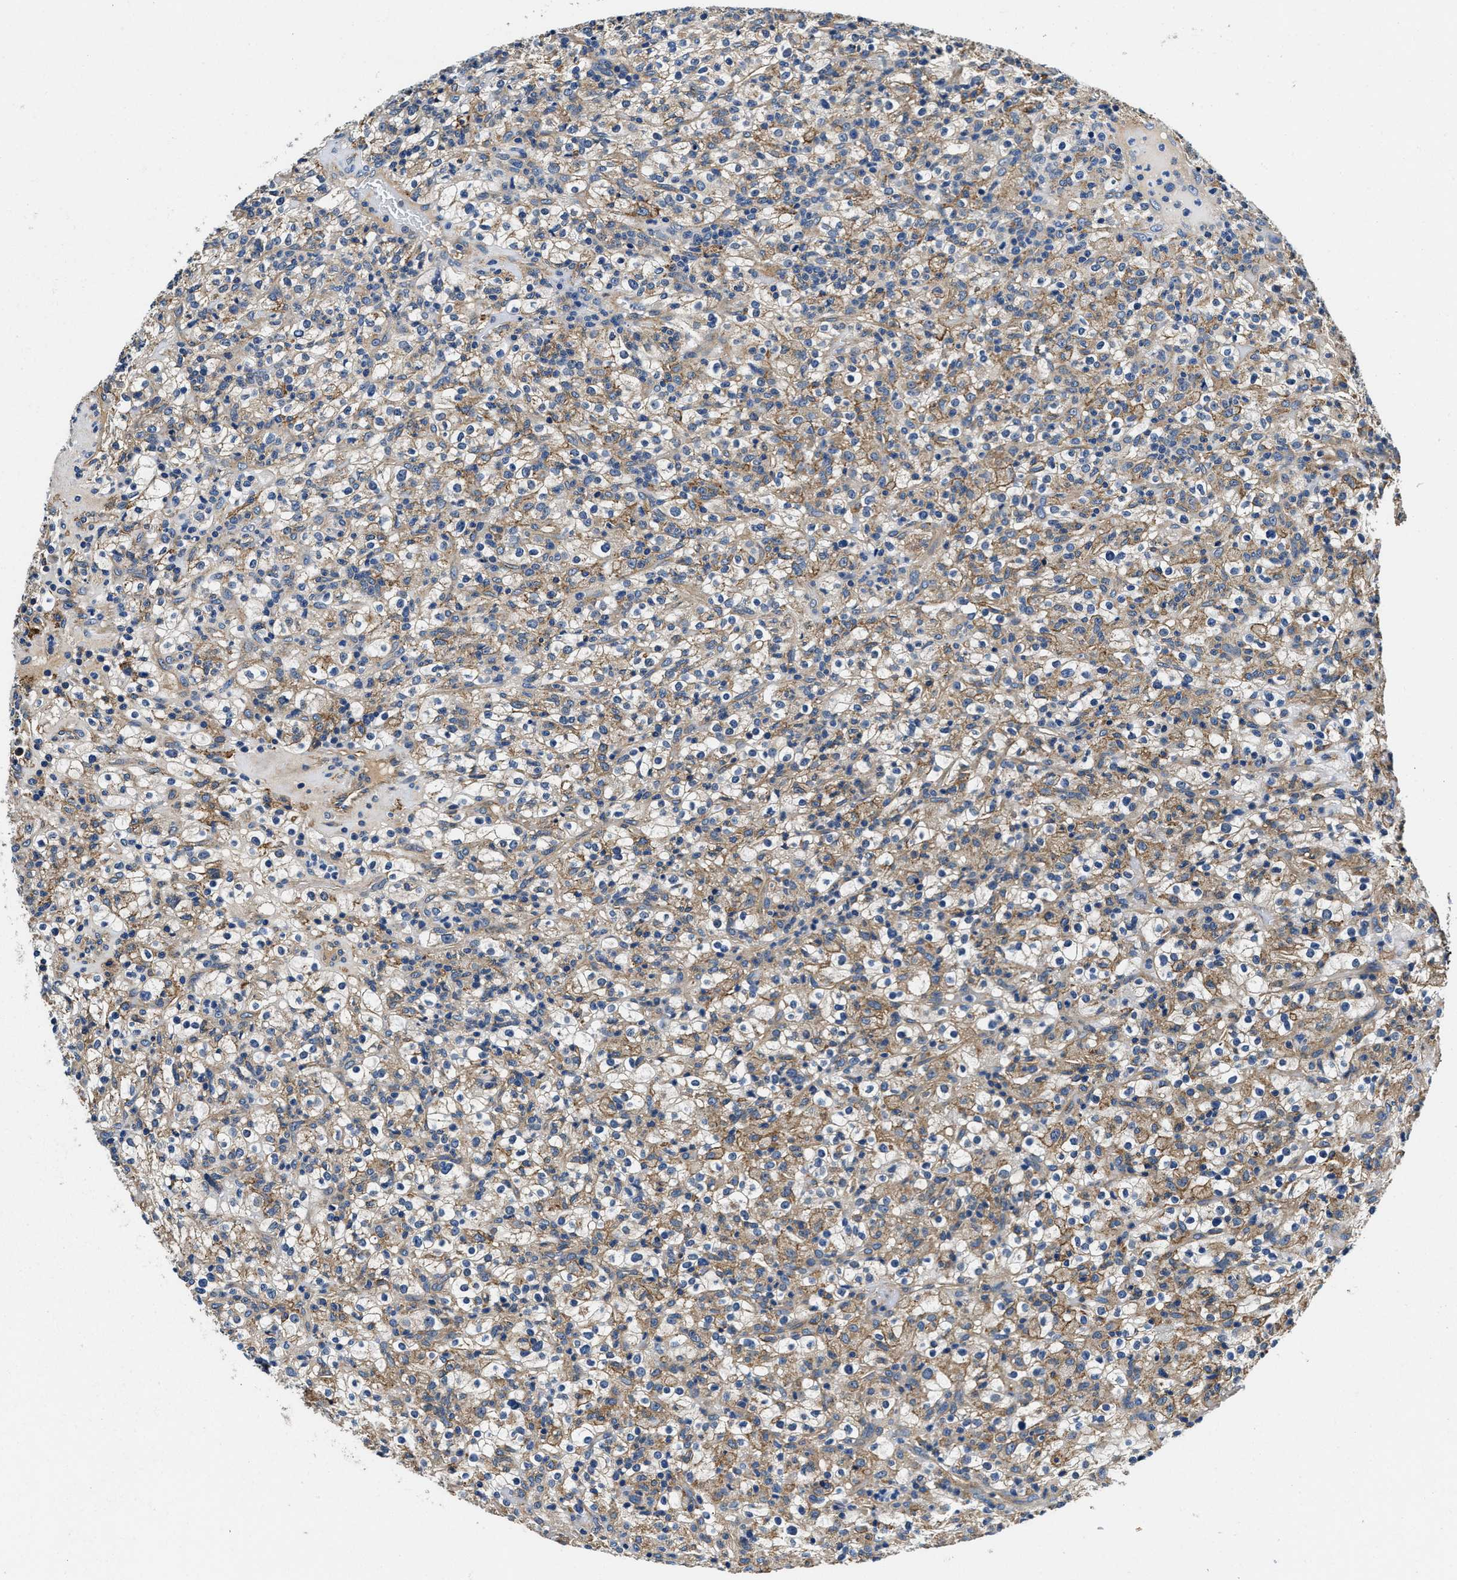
{"staining": {"intensity": "moderate", "quantity": "25%-75%", "location": "cytoplasmic/membranous"}, "tissue": "renal cancer", "cell_type": "Tumor cells", "image_type": "cancer", "snomed": [{"axis": "morphology", "description": "Normal tissue, NOS"}, {"axis": "morphology", "description": "Adenocarcinoma, NOS"}, {"axis": "topography", "description": "Kidney"}], "caption": "DAB (3,3'-diaminobenzidine) immunohistochemical staining of human renal adenocarcinoma shows moderate cytoplasmic/membranous protein staining in about 25%-75% of tumor cells. (Stains: DAB in brown, nuclei in blue, Microscopy: brightfield microscopy at high magnification).", "gene": "ZFAND3", "patient": {"sex": "female", "age": 72}}